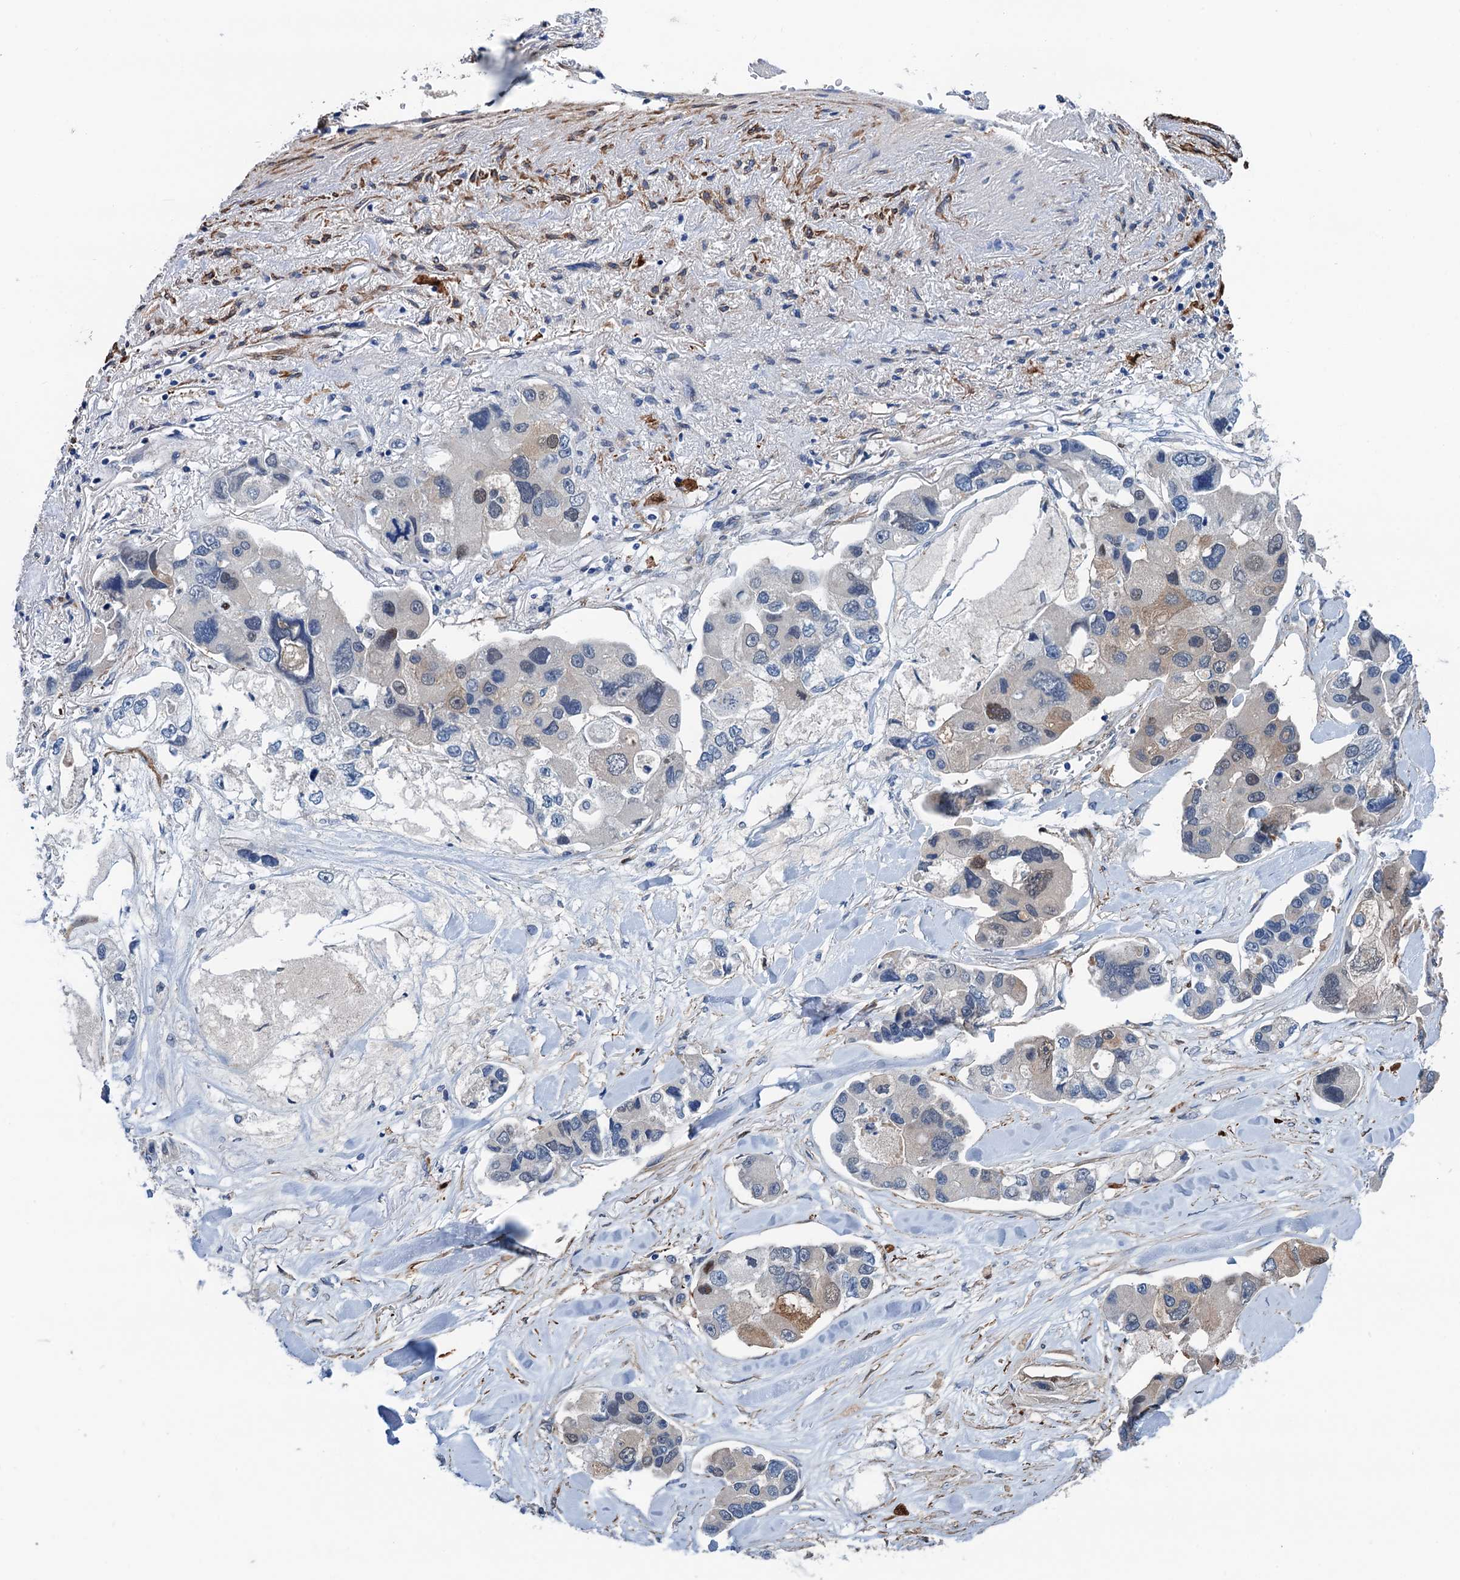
{"staining": {"intensity": "moderate", "quantity": "<25%", "location": "cytoplasmic/membranous"}, "tissue": "lung cancer", "cell_type": "Tumor cells", "image_type": "cancer", "snomed": [{"axis": "morphology", "description": "Adenocarcinoma, NOS"}, {"axis": "topography", "description": "Lung"}], "caption": "Protein expression analysis of human lung adenocarcinoma reveals moderate cytoplasmic/membranous positivity in about <25% of tumor cells.", "gene": "CSTPP1", "patient": {"sex": "female", "age": 54}}